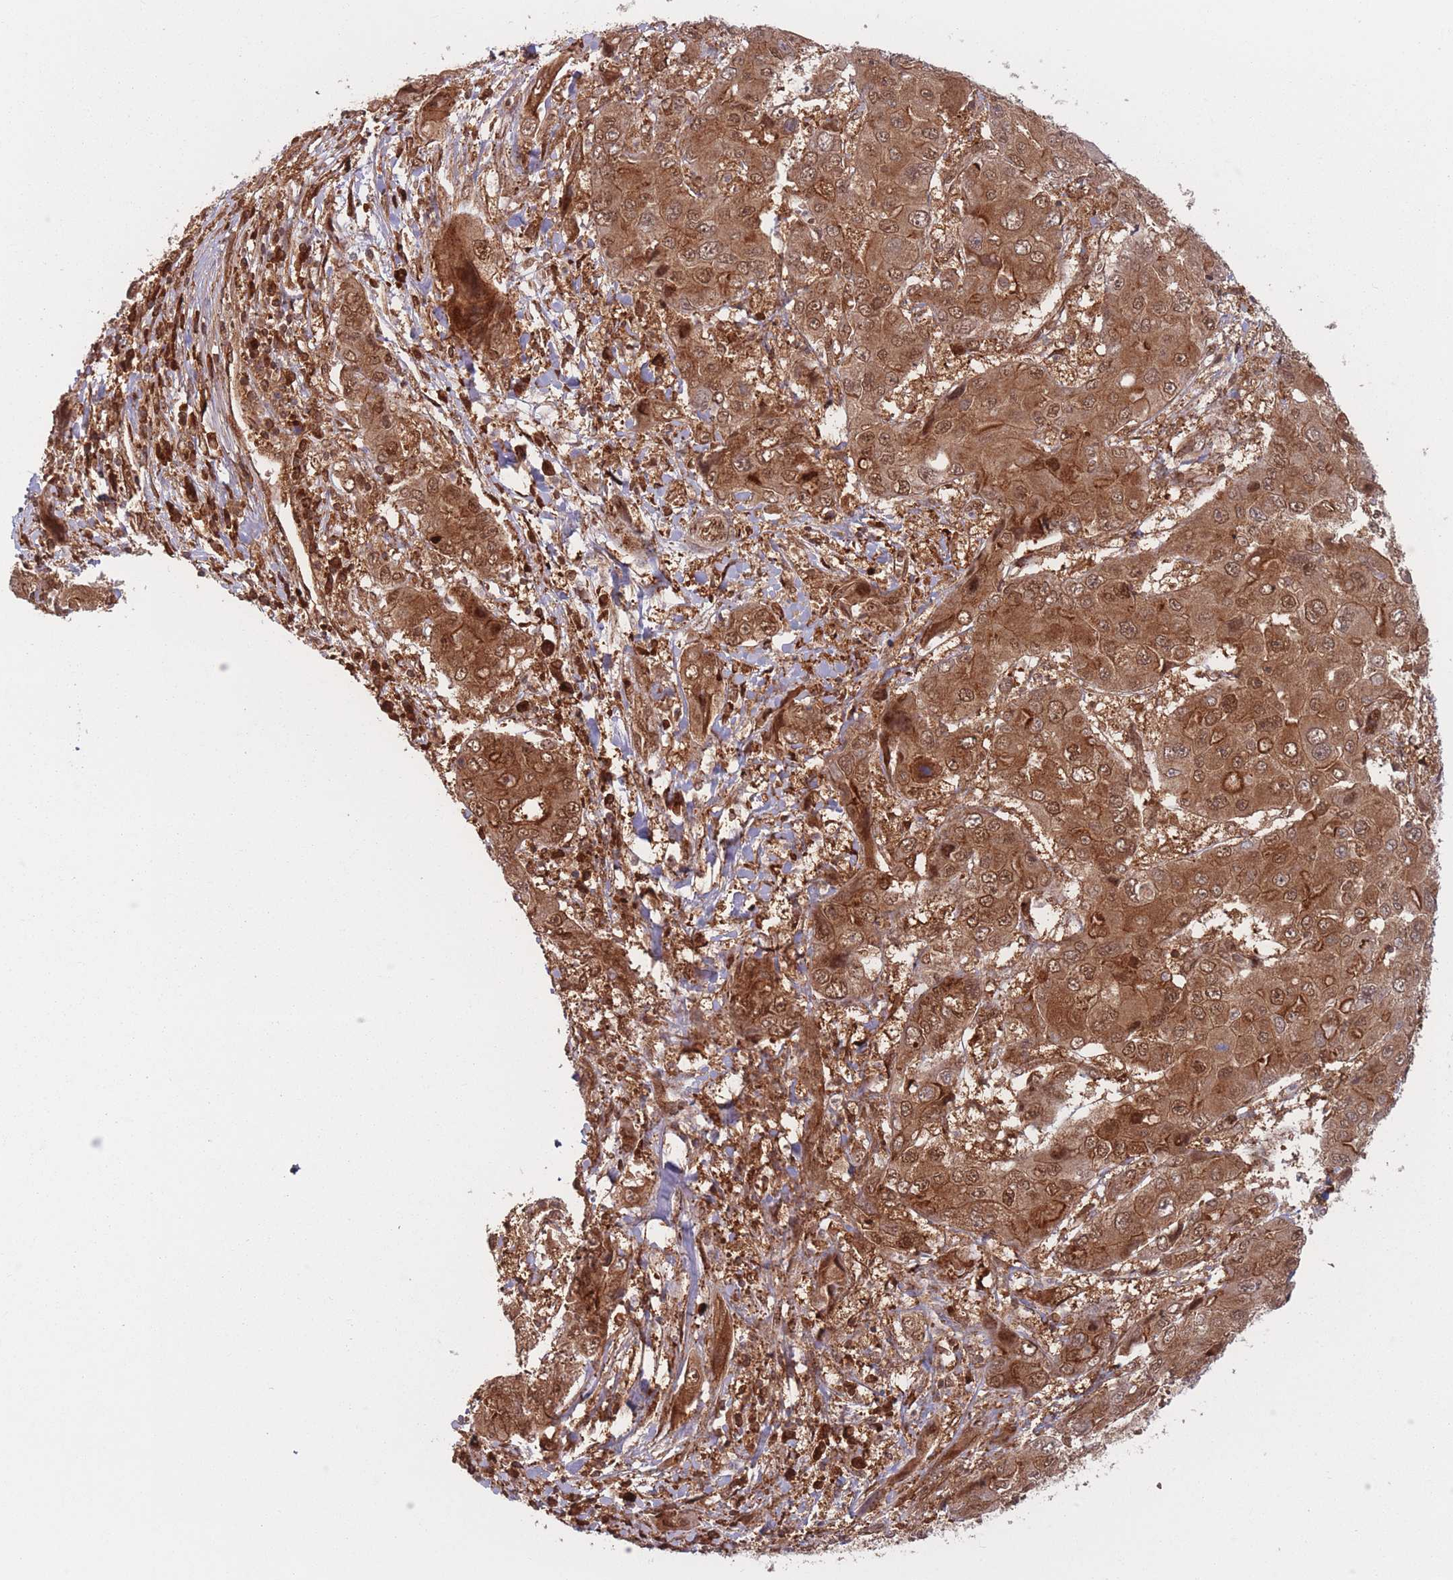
{"staining": {"intensity": "moderate", "quantity": ">75%", "location": "cytoplasmic/membranous,nuclear"}, "tissue": "liver cancer", "cell_type": "Tumor cells", "image_type": "cancer", "snomed": [{"axis": "morphology", "description": "Cholangiocarcinoma"}, {"axis": "topography", "description": "Liver"}], "caption": "Liver cholangiocarcinoma stained with DAB immunohistochemistry (IHC) shows medium levels of moderate cytoplasmic/membranous and nuclear staining in about >75% of tumor cells.", "gene": "PODXL2", "patient": {"sex": "male", "age": 67}}